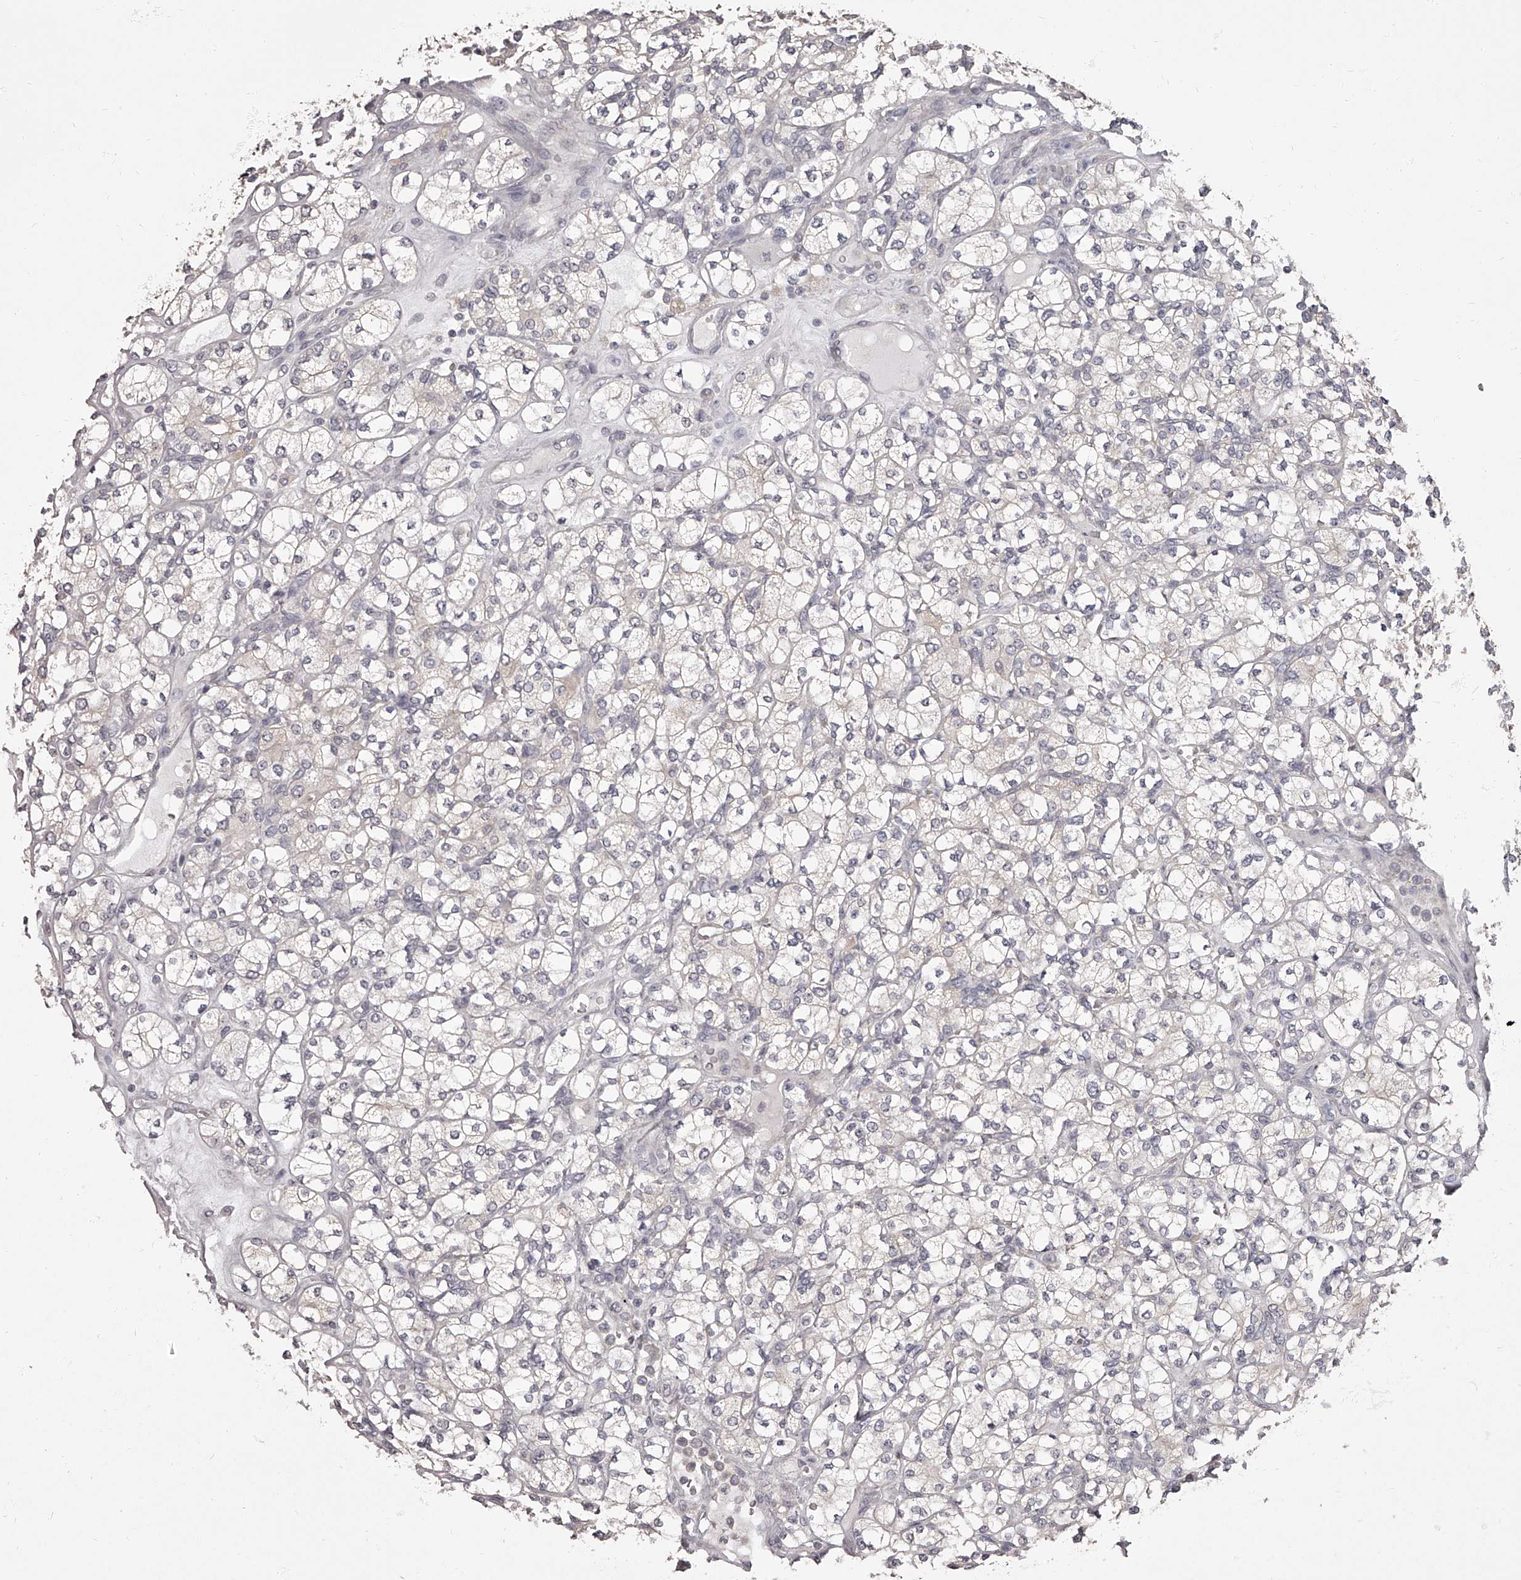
{"staining": {"intensity": "negative", "quantity": "none", "location": "none"}, "tissue": "renal cancer", "cell_type": "Tumor cells", "image_type": "cancer", "snomed": [{"axis": "morphology", "description": "Adenocarcinoma, NOS"}, {"axis": "topography", "description": "Kidney"}], "caption": "An immunohistochemistry photomicrograph of renal adenocarcinoma is shown. There is no staining in tumor cells of renal adenocarcinoma. The staining was performed using DAB to visualize the protein expression in brown, while the nuclei were stained in blue with hematoxylin (Magnification: 20x).", "gene": "APEH", "patient": {"sex": "male", "age": 77}}